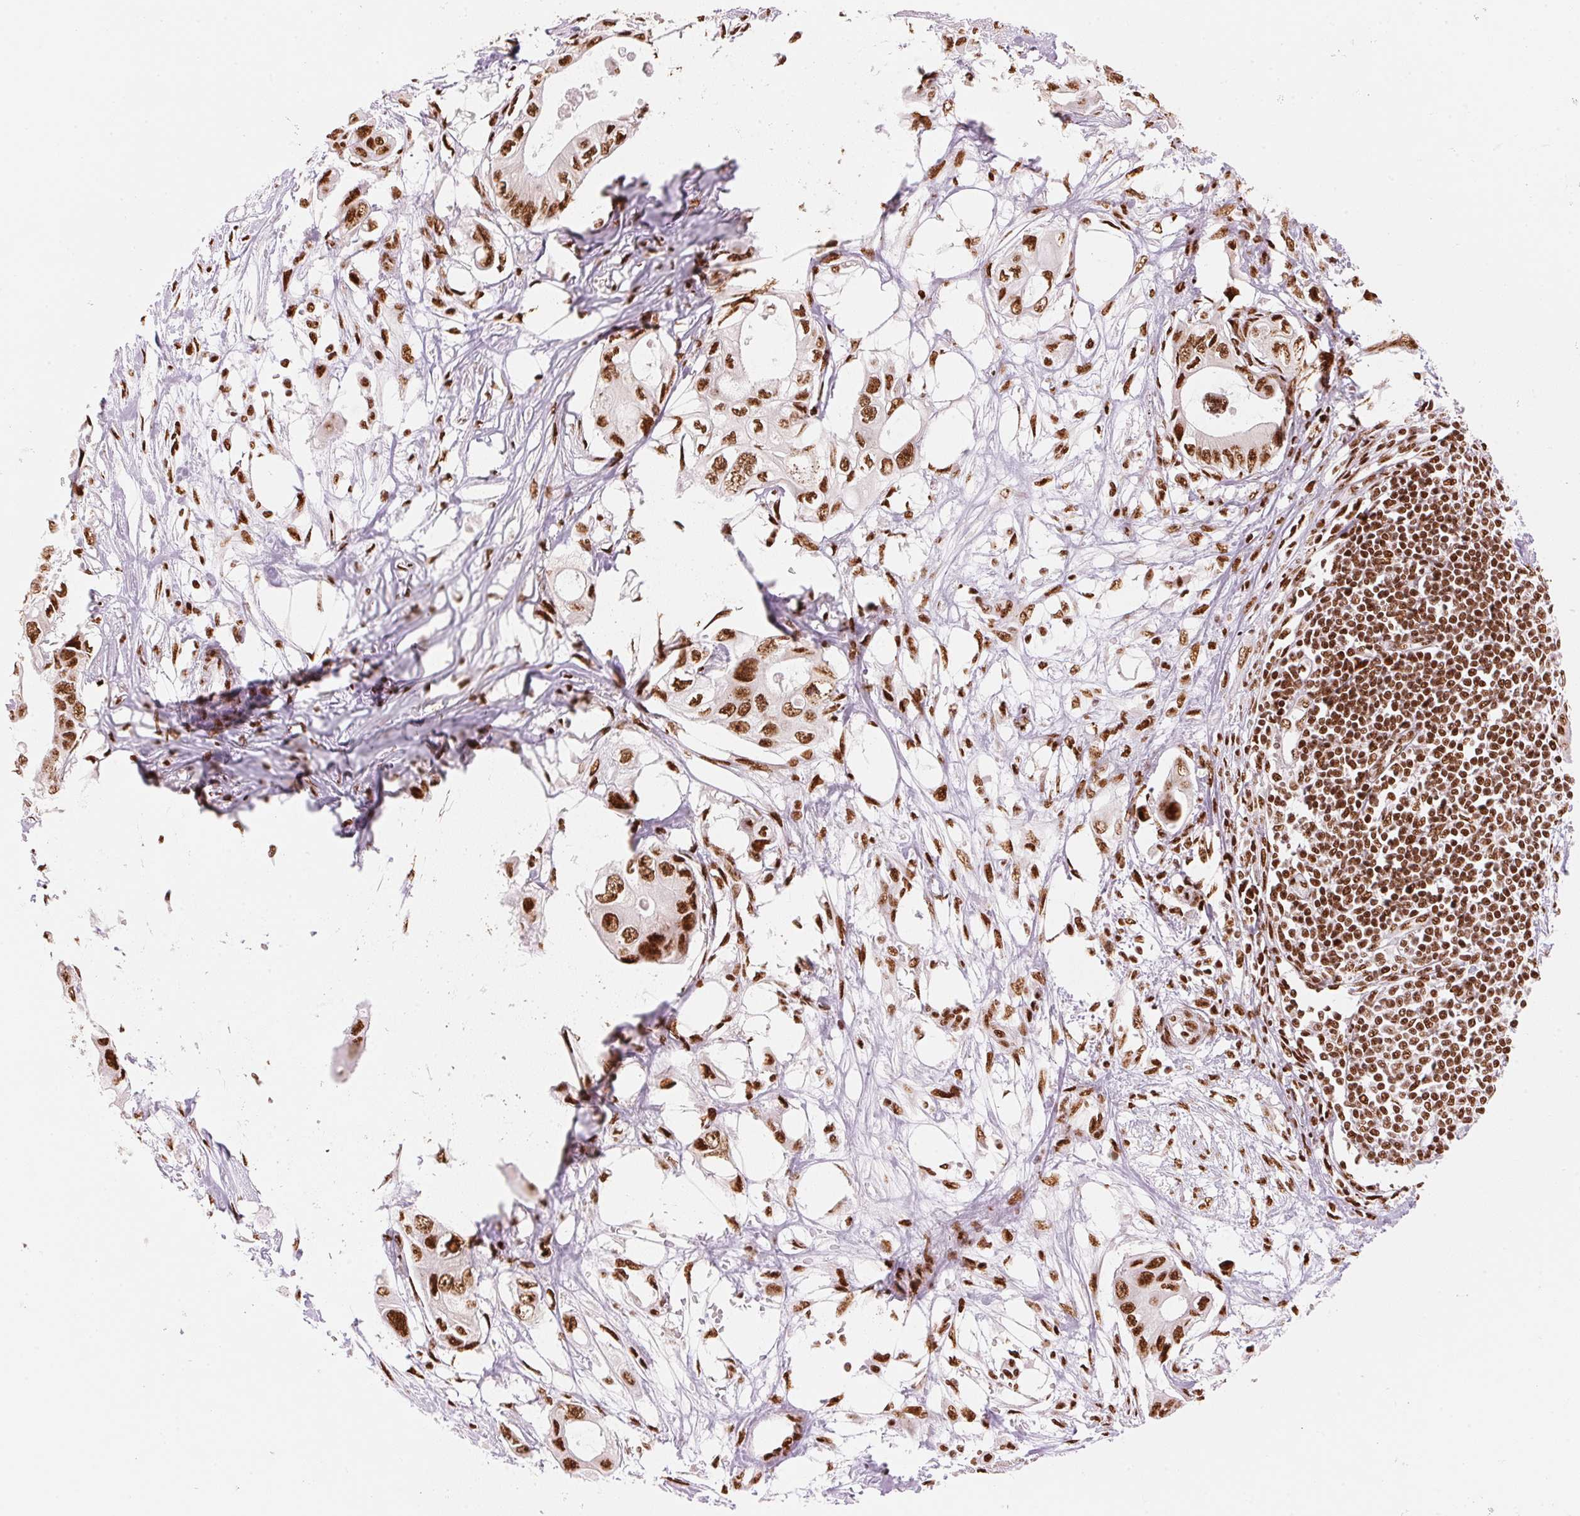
{"staining": {"intensity": "strong", "quantity": ">75%", "location": "nuclear"}, "tissue": "pancreatic cancer", "cell_type": "Tumor cells", "image_type": "cancer", "snomed": [{"axis": "morphology", "description": "Adenocarcinoma, NOS"}, {"axis": "topography", "description": "Pancreas"}], "caption": "A micrograph of pancreatic cancer (adenocarcinoma) stained for a protein reveals strong nuclear brown staining in tumor cells.", "gene": "NXF1", "patient": {"sex": "female", "age": 63}}